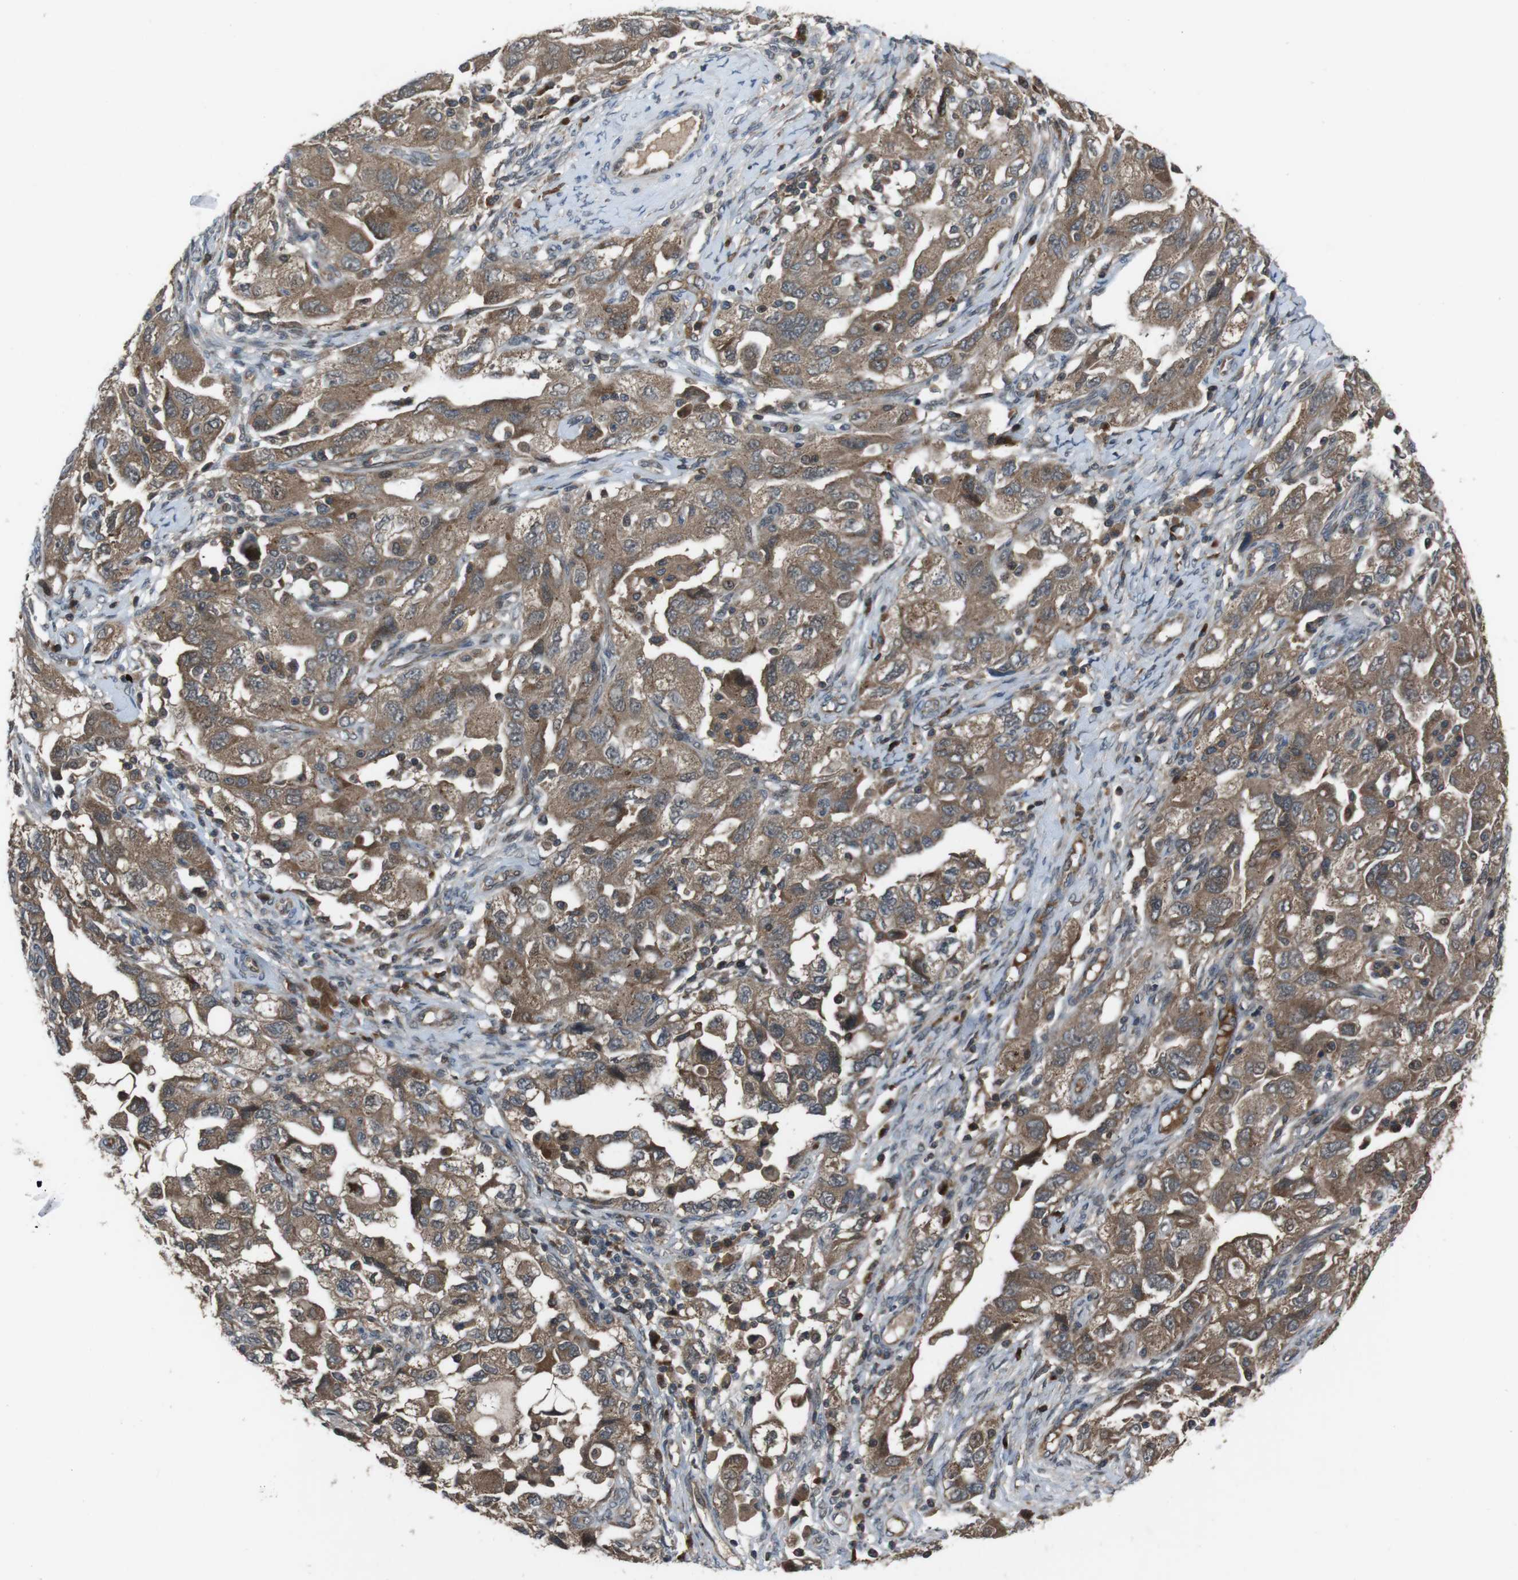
{"staining": {"intensity": "moderate", "quantity": ">75%", "location": "cytoplasmic/membranous"}, "tissue": "ovarian cancer", "cell_type": "Tumor cells", "image_type": "cancer", "snomed": [{"axis": "morphology", "description": "Carcinoma, NOS"}, {"axis": "morphology", "description": "Cystadenocarcinoma, serous, NOS"}, {"axis": "topography", "description": "Ovary"}], "caption": "Ovarian cancer tissue displays moderate cytoplasmic/membranous positivity in approximately >75% of tumor cells, visualized by immunohistochemistry.", "gene": "SLC22A23", "patient": {"sex": "female", "age": 69}}